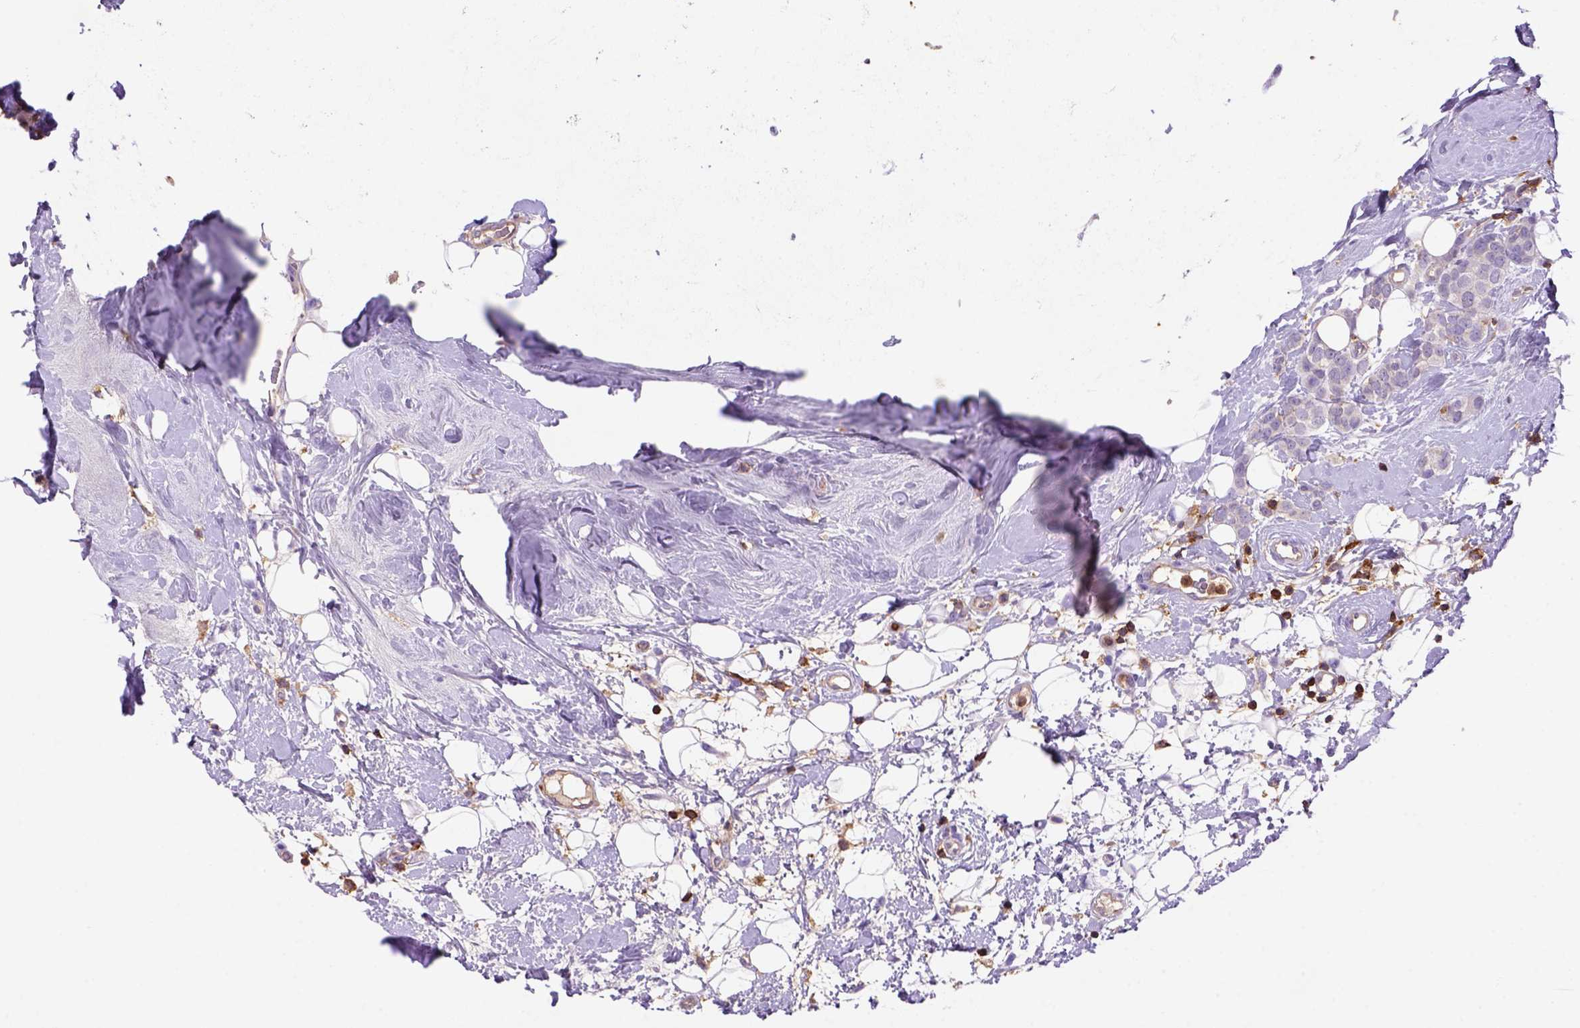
{"staining": {"intensity": "weak", "quantity": ">75%", "location": "cytoplasmic/membranous"}, "tissue": "breast cancer", "cell_type": "Tumor cells", "image_type": "cancer", "snomed": [{"axis": "morphology", "description": "Lobular carcinoma"}, {"axis": "topography", "description": "Breast"}], "caption": "Breast lobular carcinoma stained with a protein marker shows weak staining in tumor cells.", "gene": "INPP5D", "patient": {"sex": "female", "age": 49}}